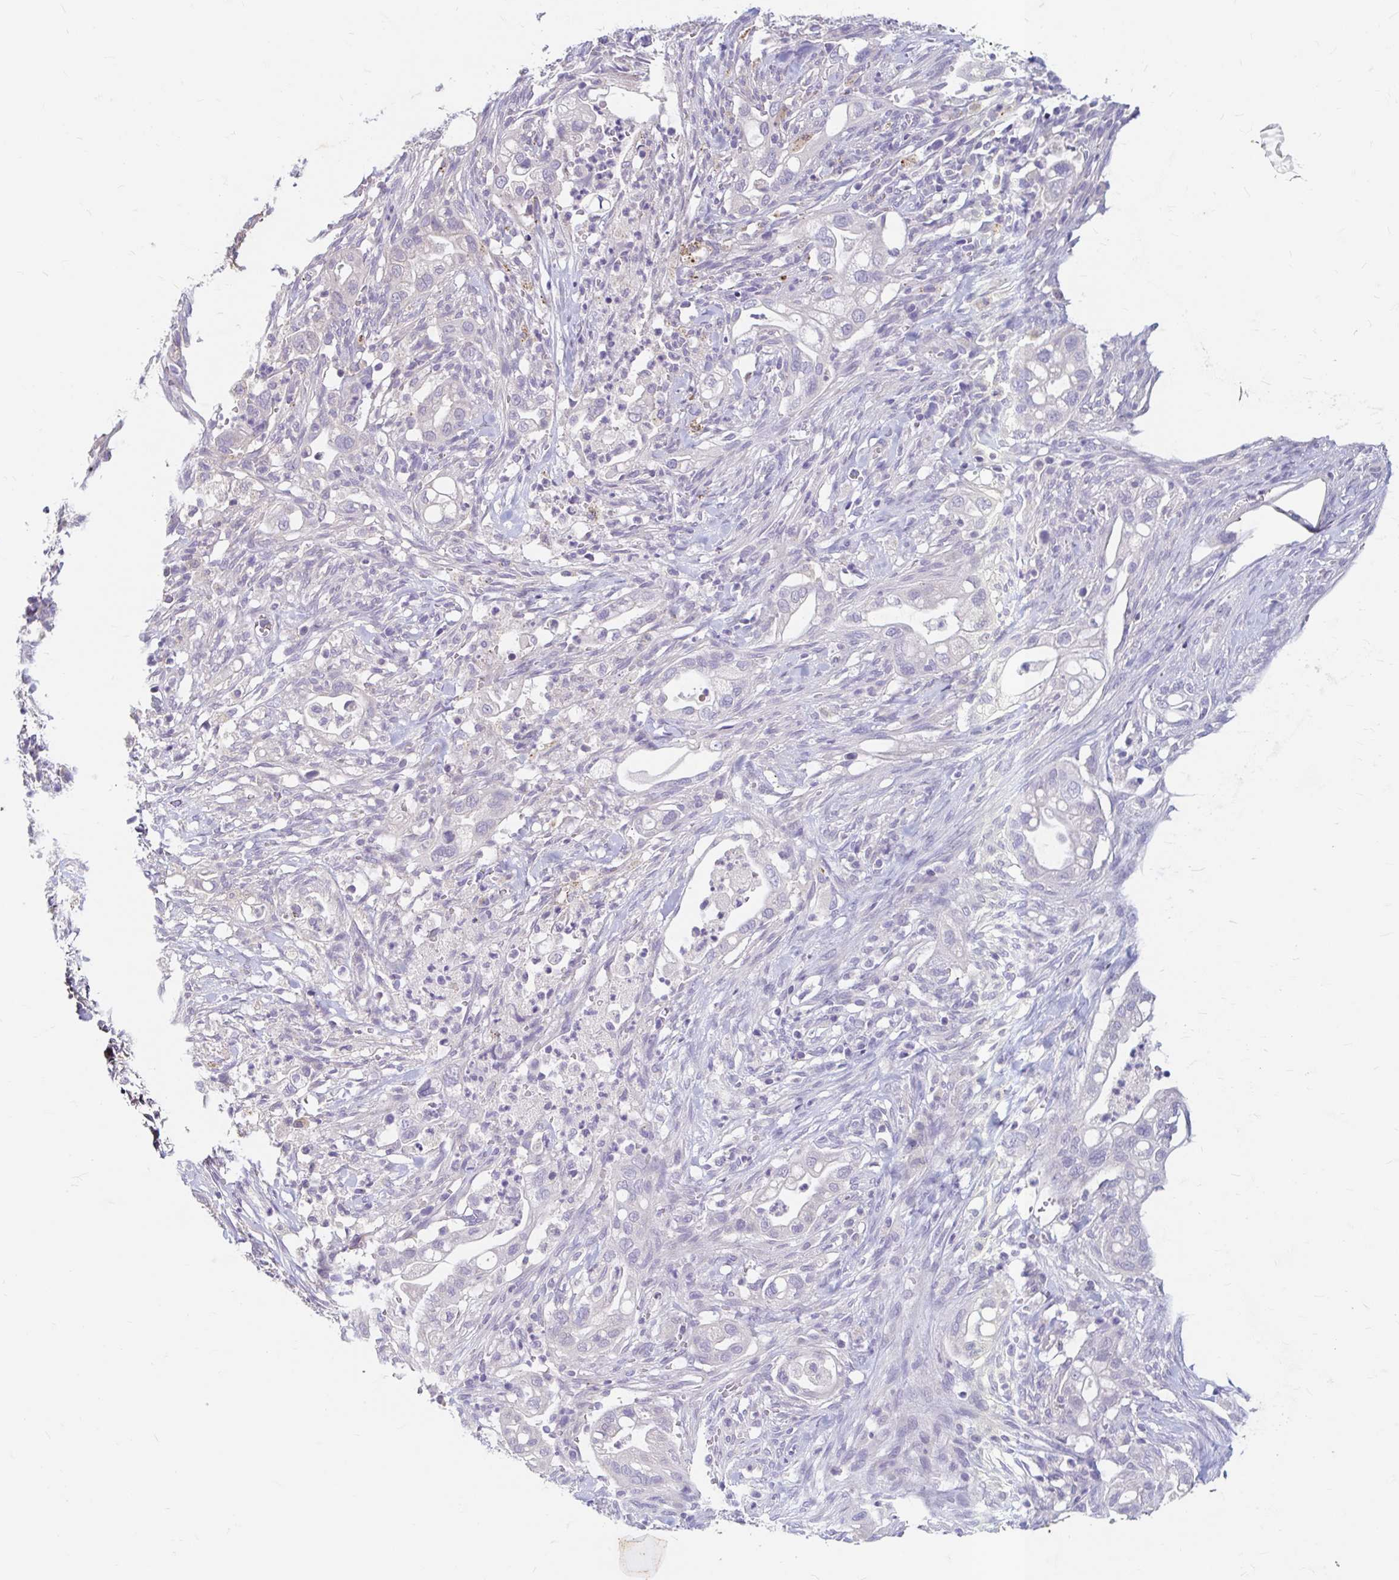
{"staining": {"intensity": "negative", "quantity": "none", "location": "none"}, "tissue": "pancreatic cancer", "cell_type": "Tumor cells", "image_type": "cancer", "snomed": [{"axis": "morphology", "description": "Adenocarcinoma, NOS"}, {"axis": "topography", "description": "Pancreas"}], "caption": "The micrograph reveals no significant expression in tumor cells of adenocarcinoma (pancreatic).", "gene": "ADH1A", "patient": {"sex": "male", "age": 44}}